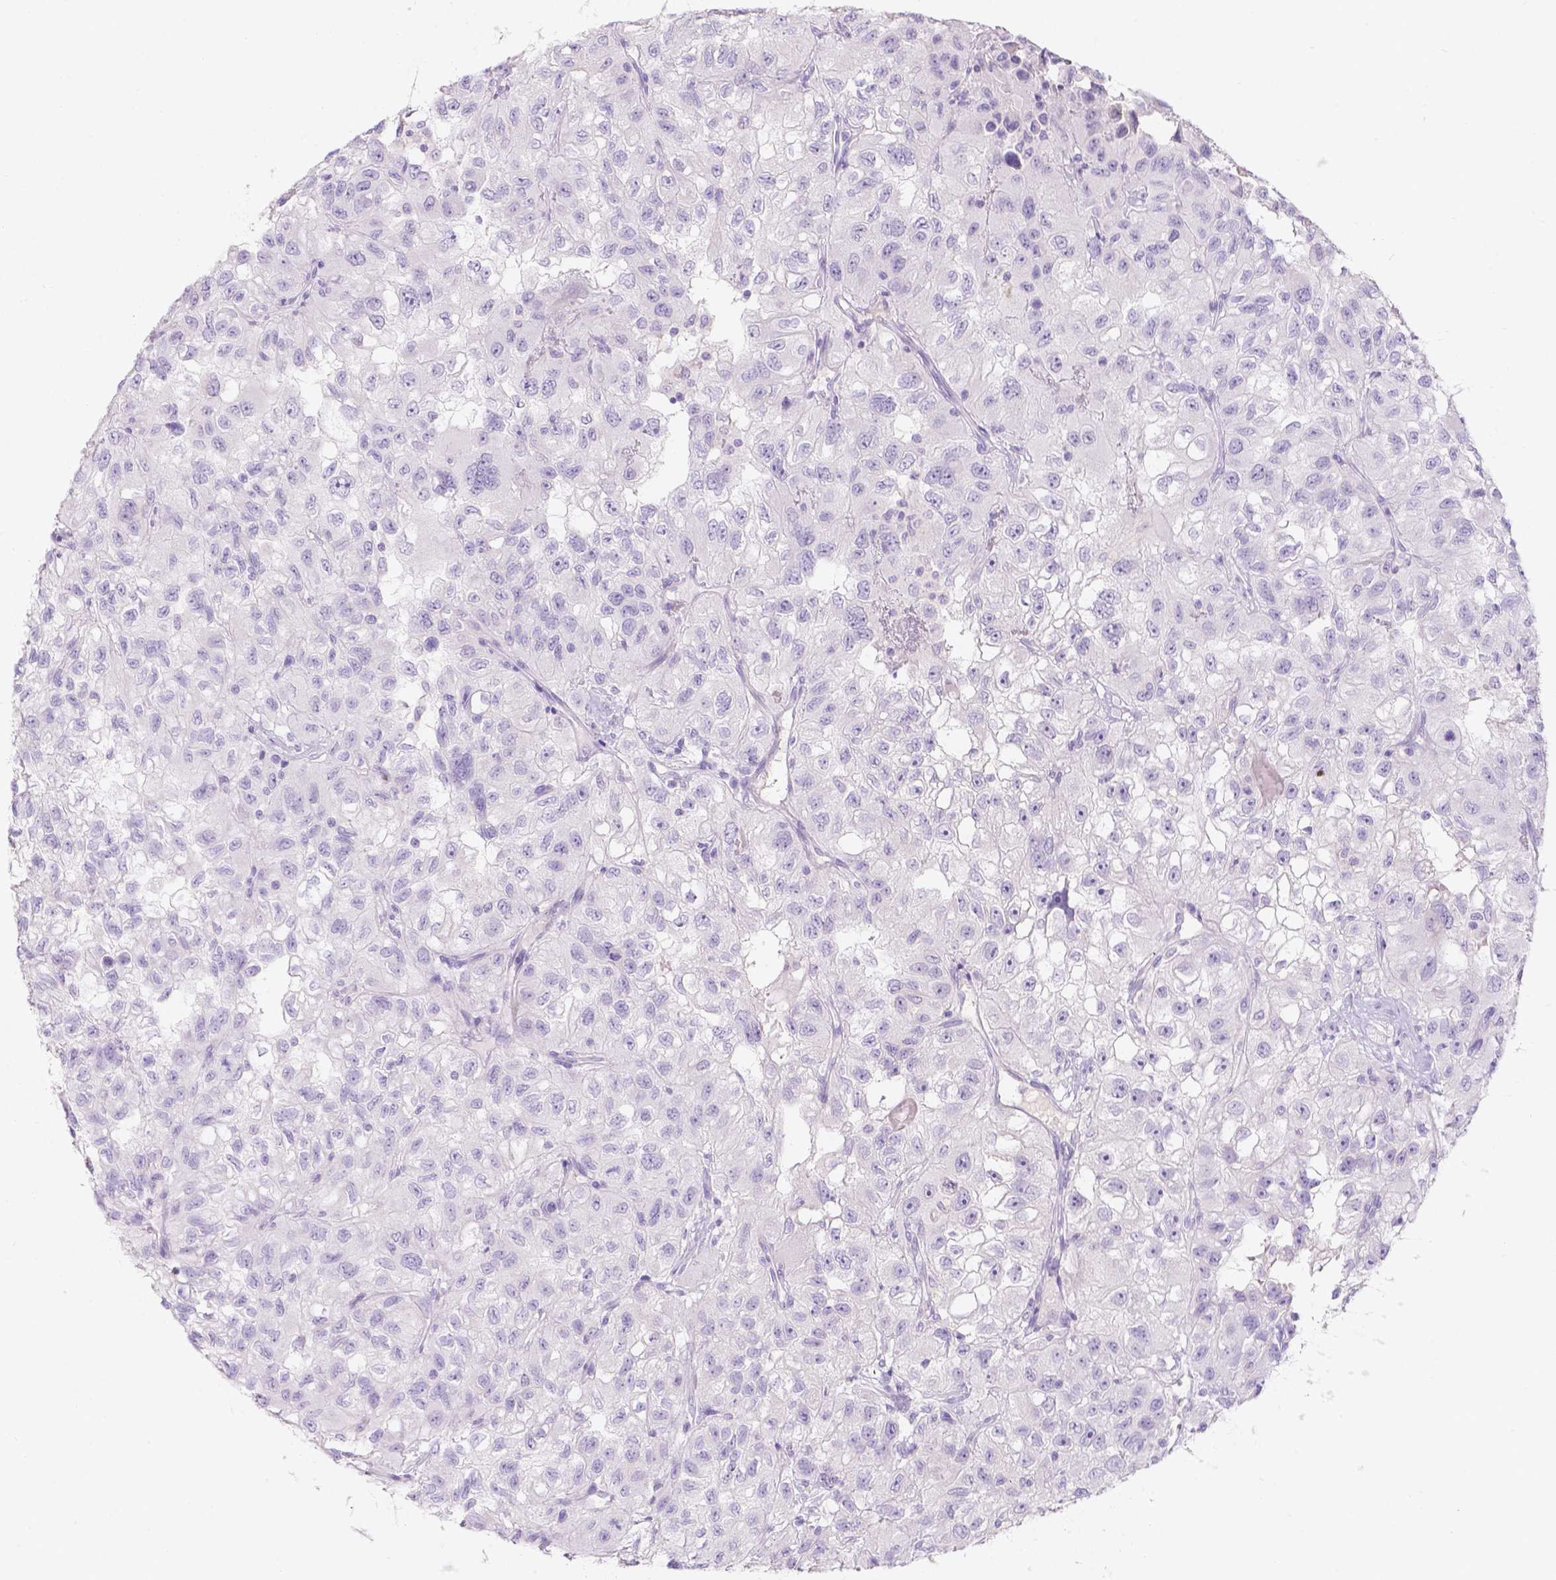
{"staining": {"intensity": "negative", "quantity": "none", "location": "none"}, "tissue": "renal cancer", "cell_type": "Tumor cells", "image_type": "cancer", "snomed": [{"axis": "morphology", "description": "Adenocarcinoma, NOS"}, {"axis": "topography", "description": "Kidney"}], "caption": "This is an immunohistochemistry image of adenocarcinoma (renal). There is no staining in tumor cells.", "gene": "DCAF4L1", "patient": {"sex": "male", "age": 64}}